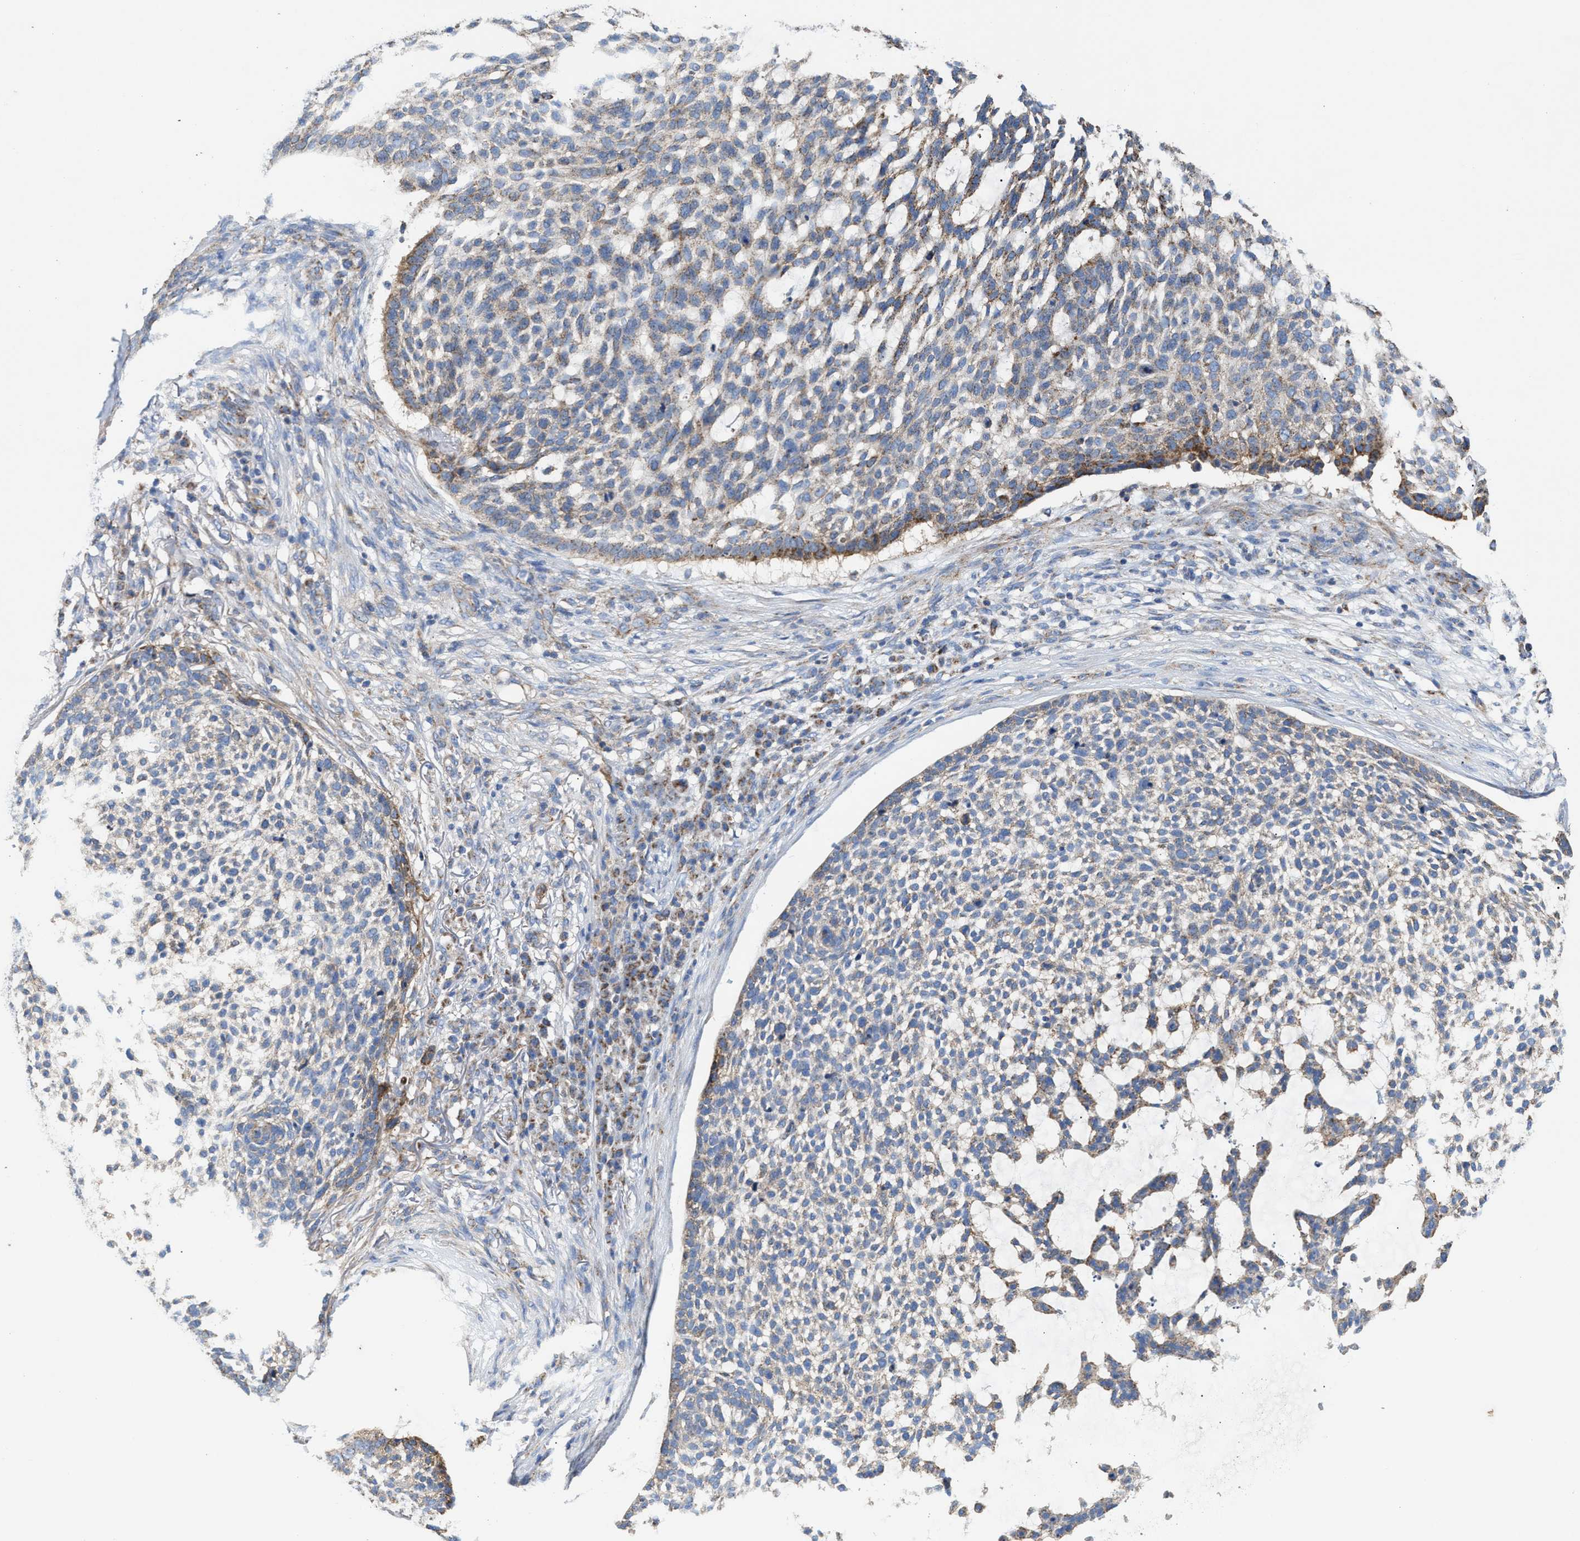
{"staining": {"intensity": "moderate", "quantity": "<25%", "location": "cytoplasmic/membranous"}, "tissue": "skin cancer", "cell_type": "Tumor cells", "image_type": "cancer", "snomed": [{"axis": "morphology", "description": "Basal cell carcinoma"}, {"axis": "topography", "description": "Skin"}], "caption": "Tumor cells demonstrate low levels of moderate cytoplasmic/membranous expression in approximately <25% of cells in skin basal cell carcinoma.", "gene": "MECR", "patient": {"sex": "female", "age": 64}}